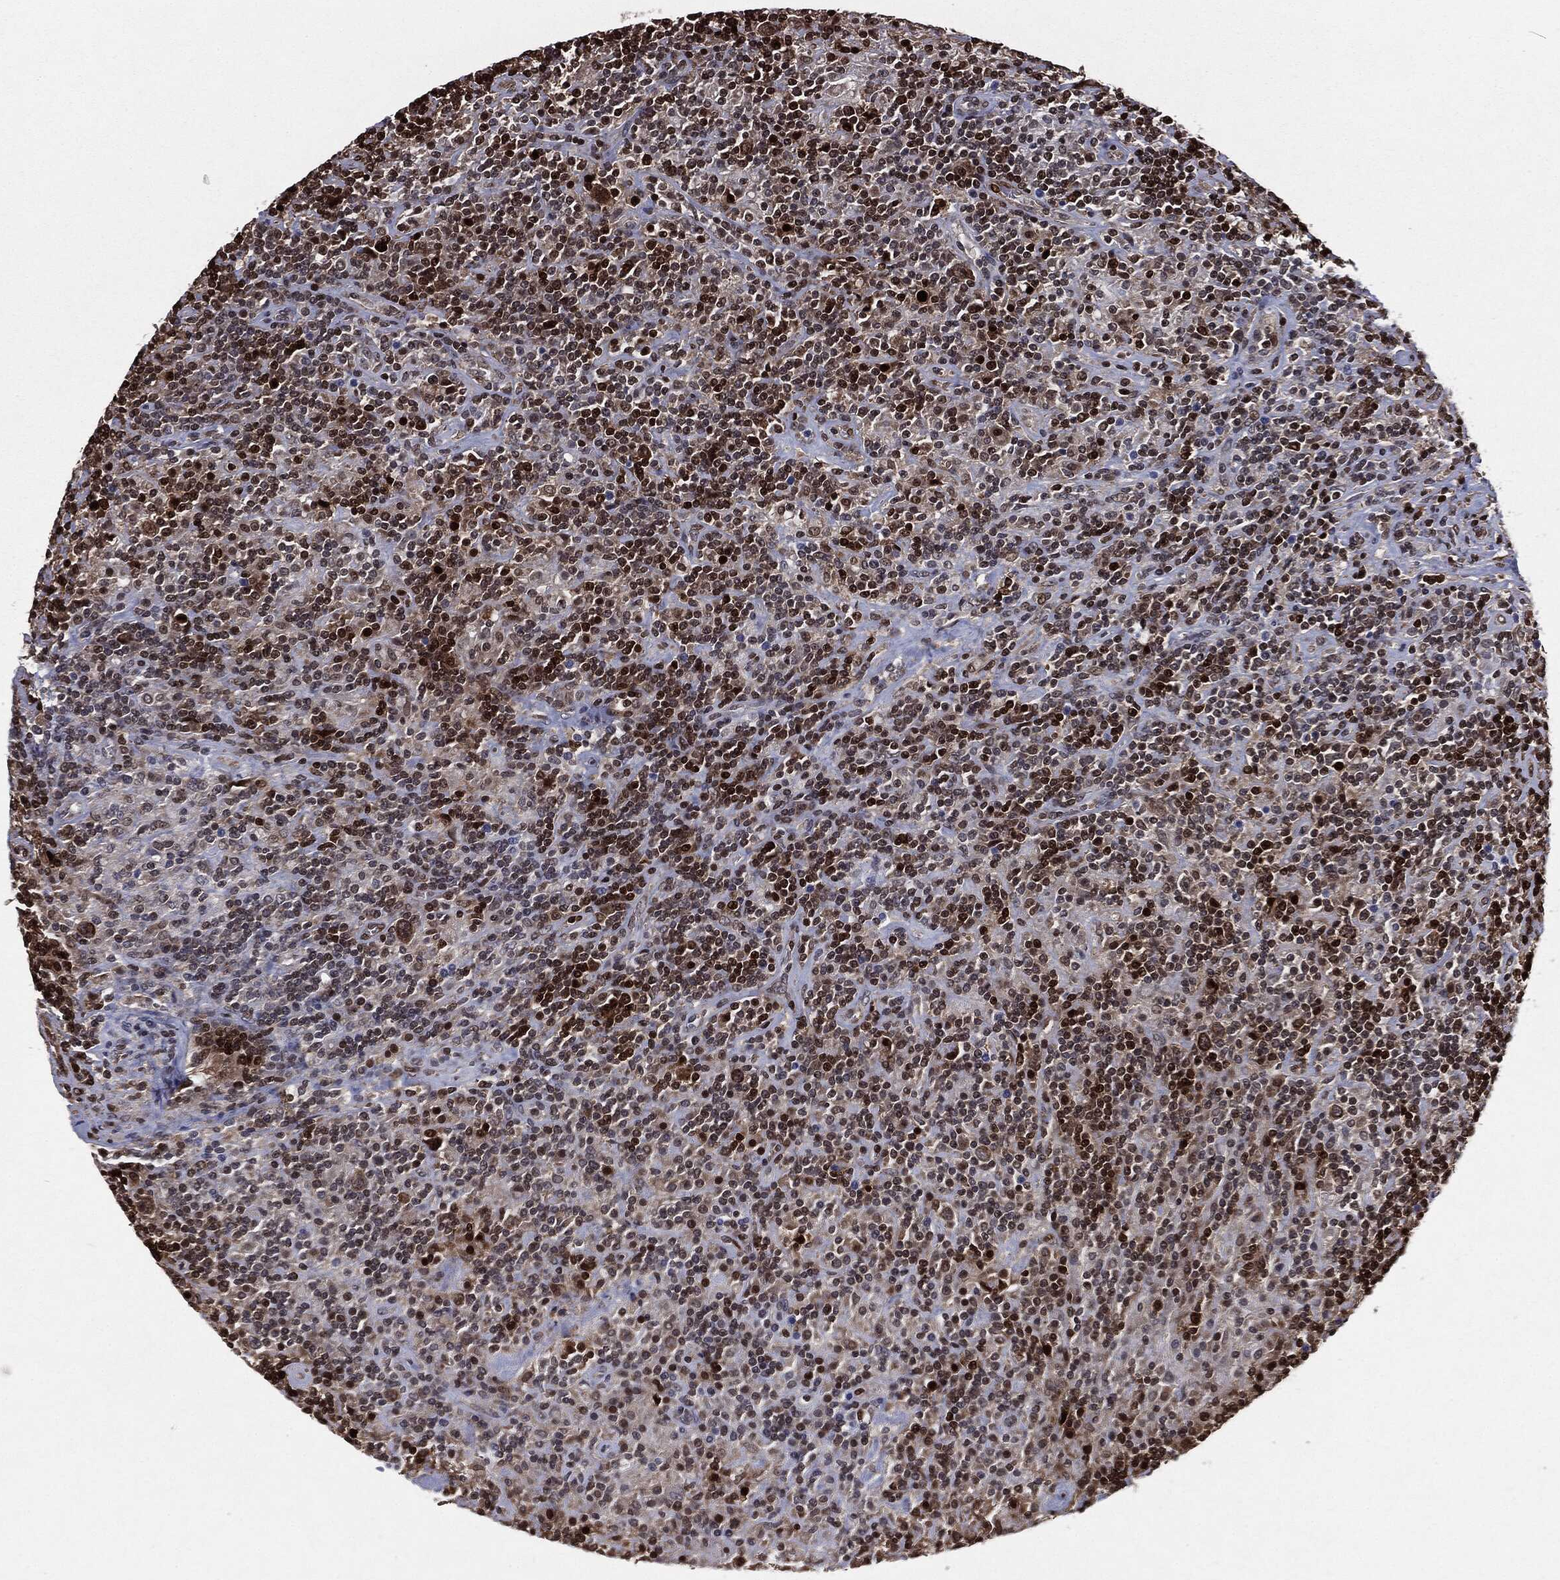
{"staining": {"intensity": "strong", "quantity": "25%-75%", "location": "nuclear"}, "tissue": "lymphoma", "cell_type": "Tumor cells", "image_type": "cancer", "snomed": [{"axis": "morphology", "description": "Hodgkin's disease, NOS"}, {"axis": "topography", "description": "Lymph node"}], "caption": "Human Hodgkin's disease stained for a protein (brown) demonstrates strong nuclear positive positivity in approximately 25%-75% of tumor cells.", "gene": "CHCHD2", "patient": {"sex": "male", "age": 70}}